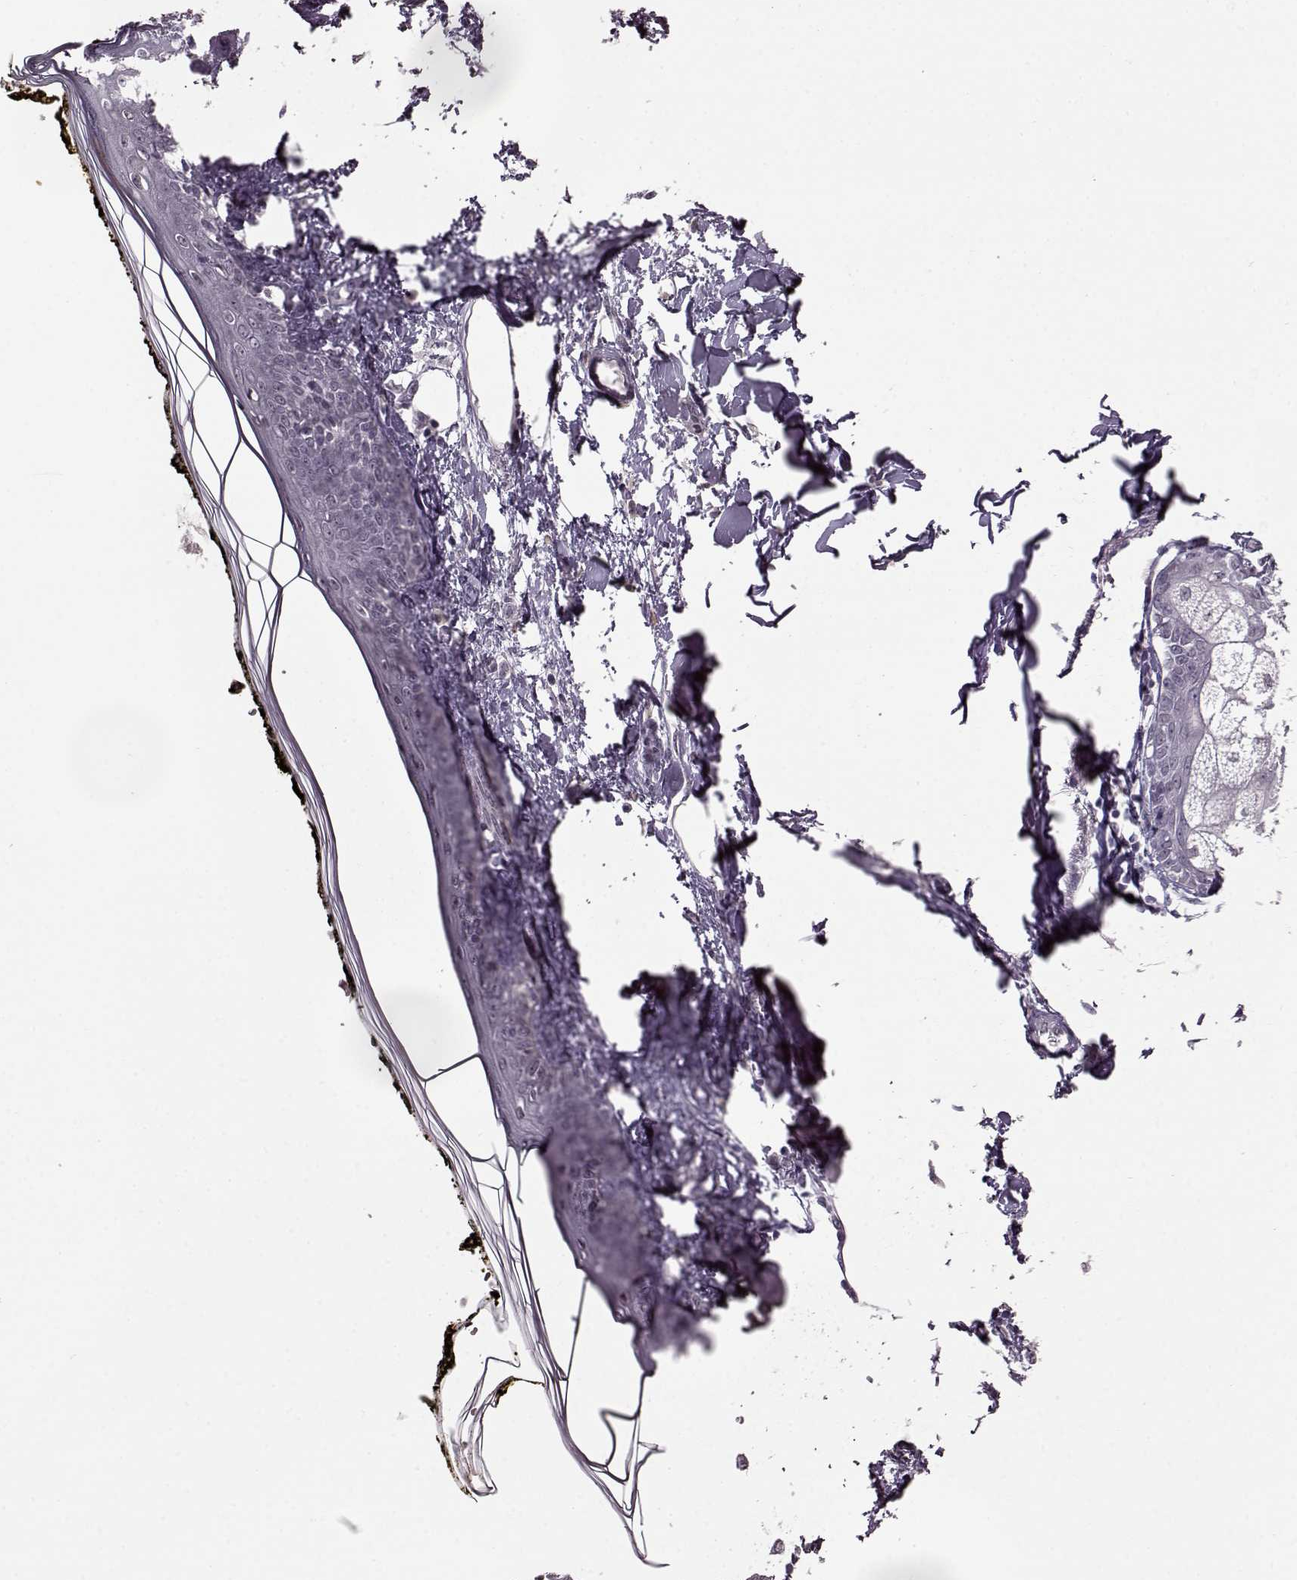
{"staining": {"intensity": "negative", "quantity": "none", "location": "none"}, "tissue": "skin", "cell_type": "Fibroblasts", "image_type": "normal", "snomed": [{"axis": "morphology", "description": "Normal tissue, NOS"}, {"axis": "topography", "description": "Skin"}], "caption": "Histopathology image shows no significant protein positivity in fibroblasts of normal skin.", "gene": "STX1A", "patient": {"sex": "male", "age": 76}}